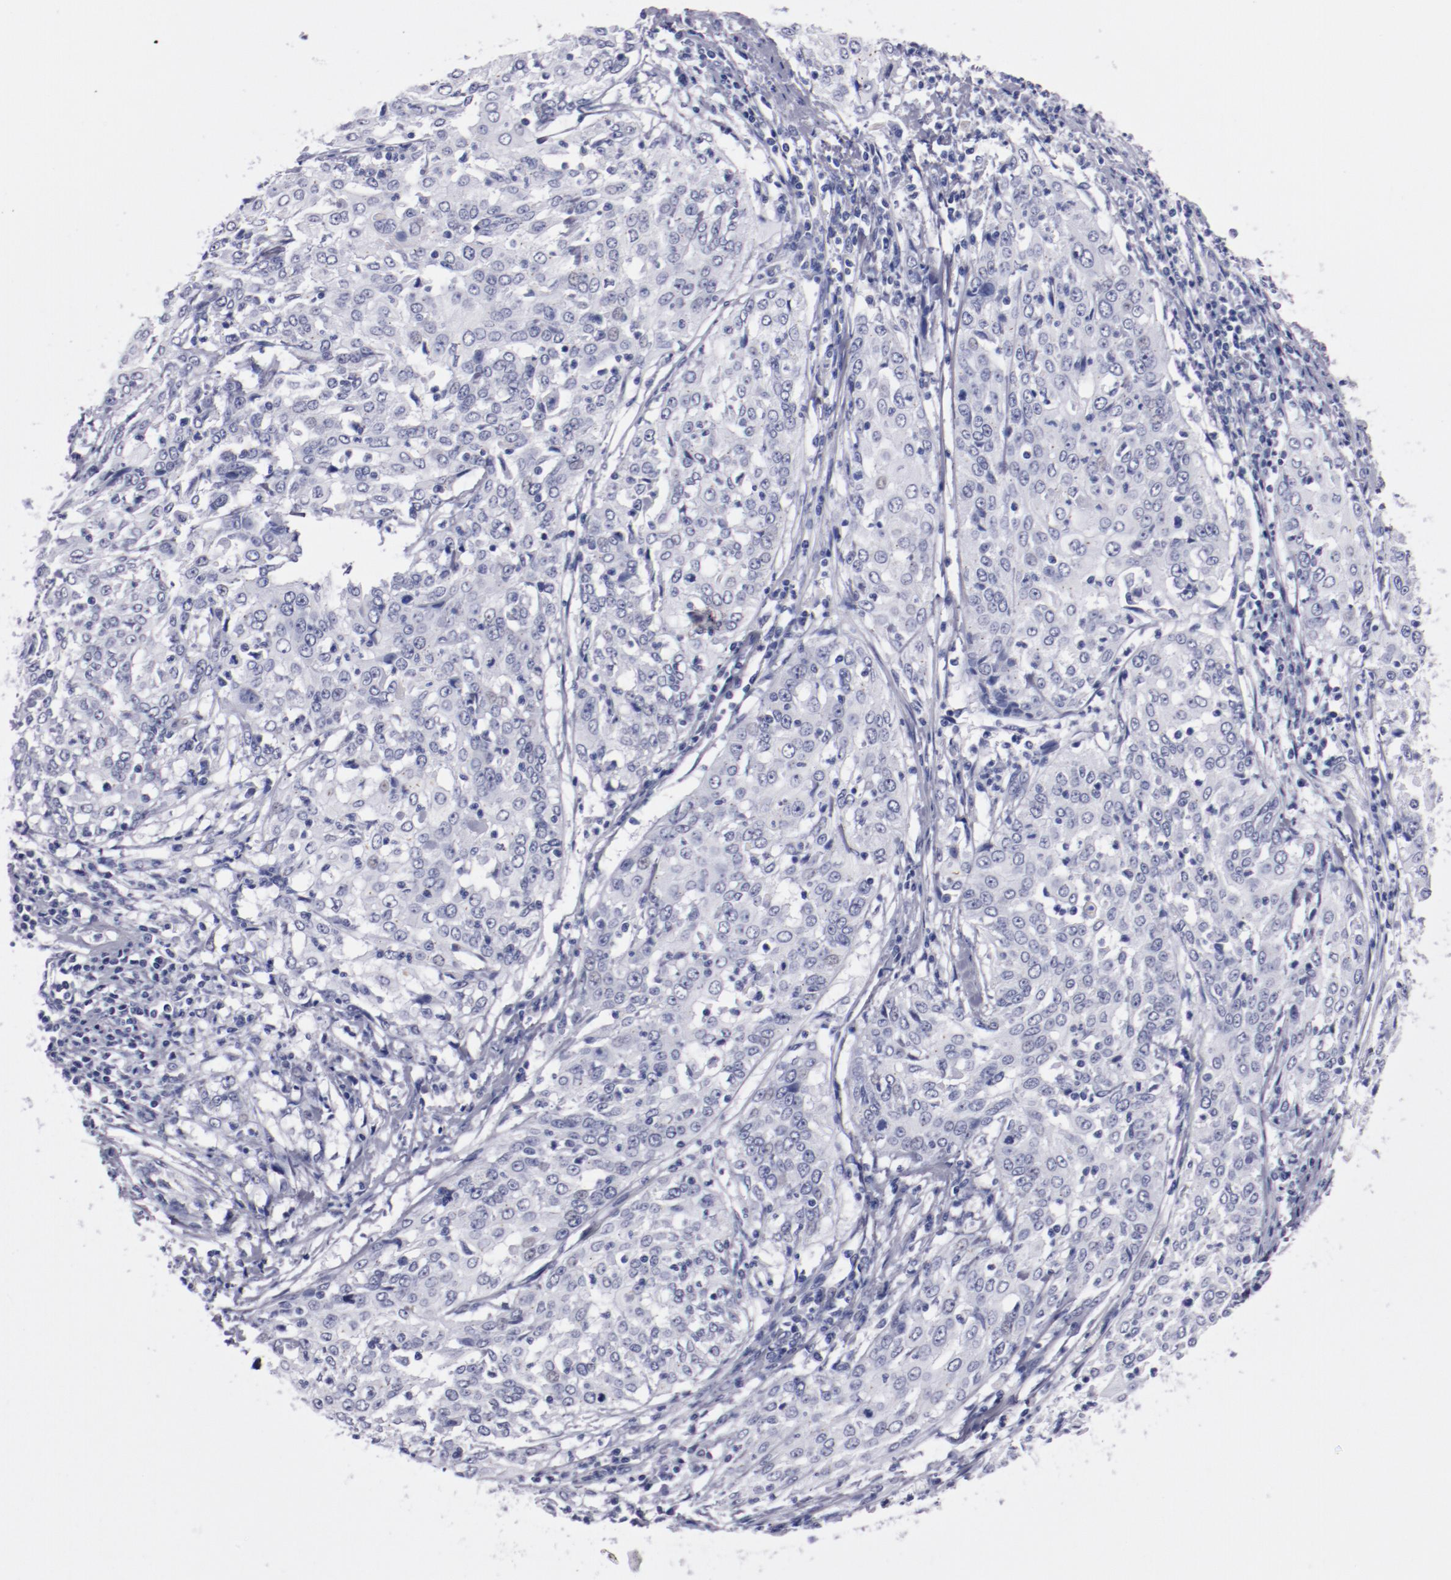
{"staining": {"intensity": "negative", "quantity": "none", "location": "none"}, "tissue": "cervical cancer", "cell_type": "Tumor cells", "image_type": "cancer", "snomed": [{"axis": "morphology", "description": "Squamous cell carcinoma, NOS"}, {"axis": "topography", "description": "Cervix"}], "caption": "Immunohistochemistry (IHC) image of cervical cancer (squamous cell carcinoma) stained for a protein (brown), which shows no positivity in tumor cells.", "gene": "HNF1B", "patient": {"sex": "female", "age": 39}}